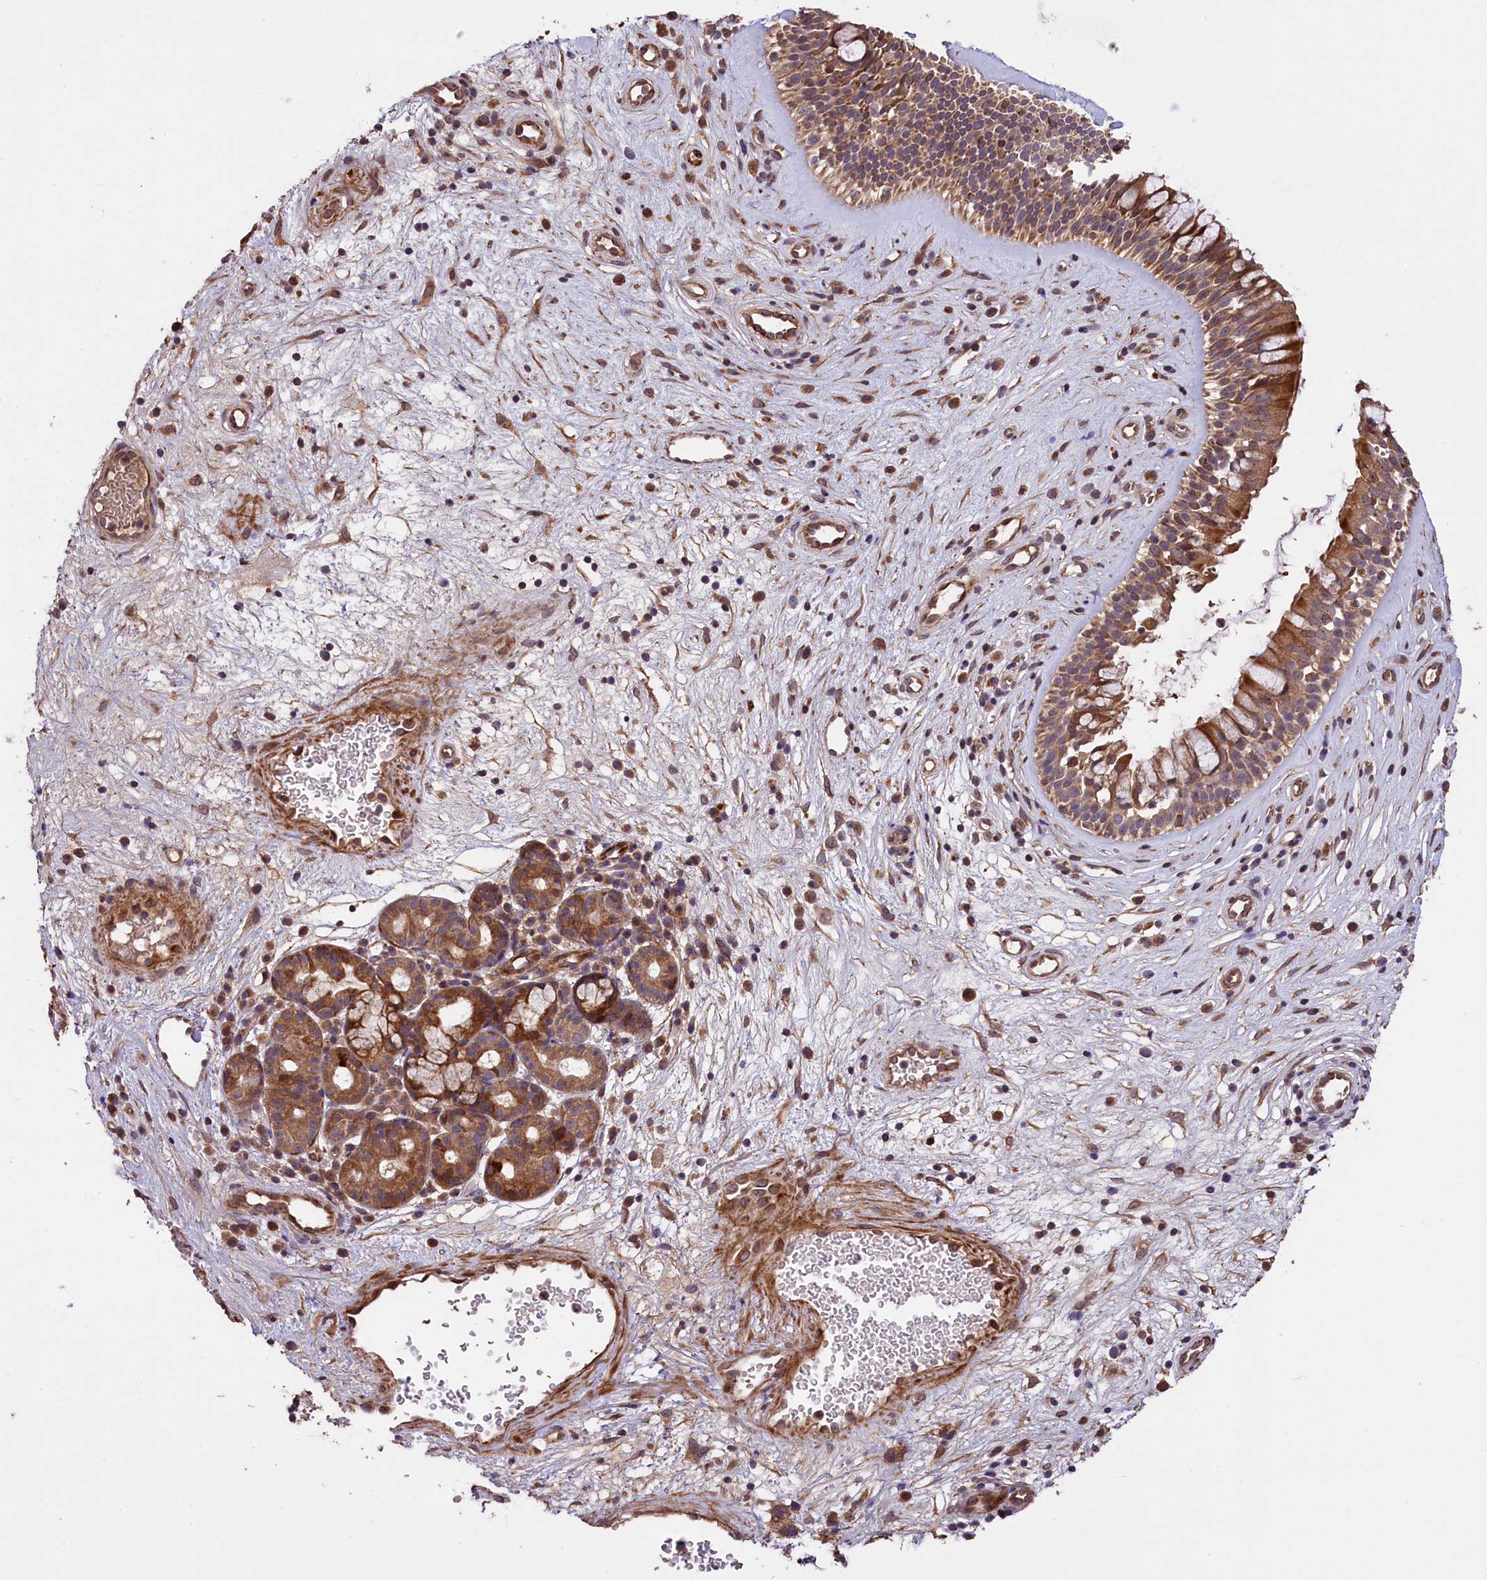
{"staining": {"intensity": "moderate", "quantity": ">75%", "location": "cytoplasmic/membranous"}, "tissue": "nasopharynx", "cell_type": "Respiratory epithelial cells", "image_type": "normal", "snomed": [{"axis": "morphology", "description": "Normal tissue, NOS"}, {"axis": "topography", "description": "Nasopharynx"}], "caption": "About >75% of respiratory epithelial cells in unremarkable nasopharynx display moderate cytoplasmic/membranous protein staining as visualized by brown immunohistochemical staining.", "gene": "DNAJB9", "patient": {"sex": "male", "age": 32}}